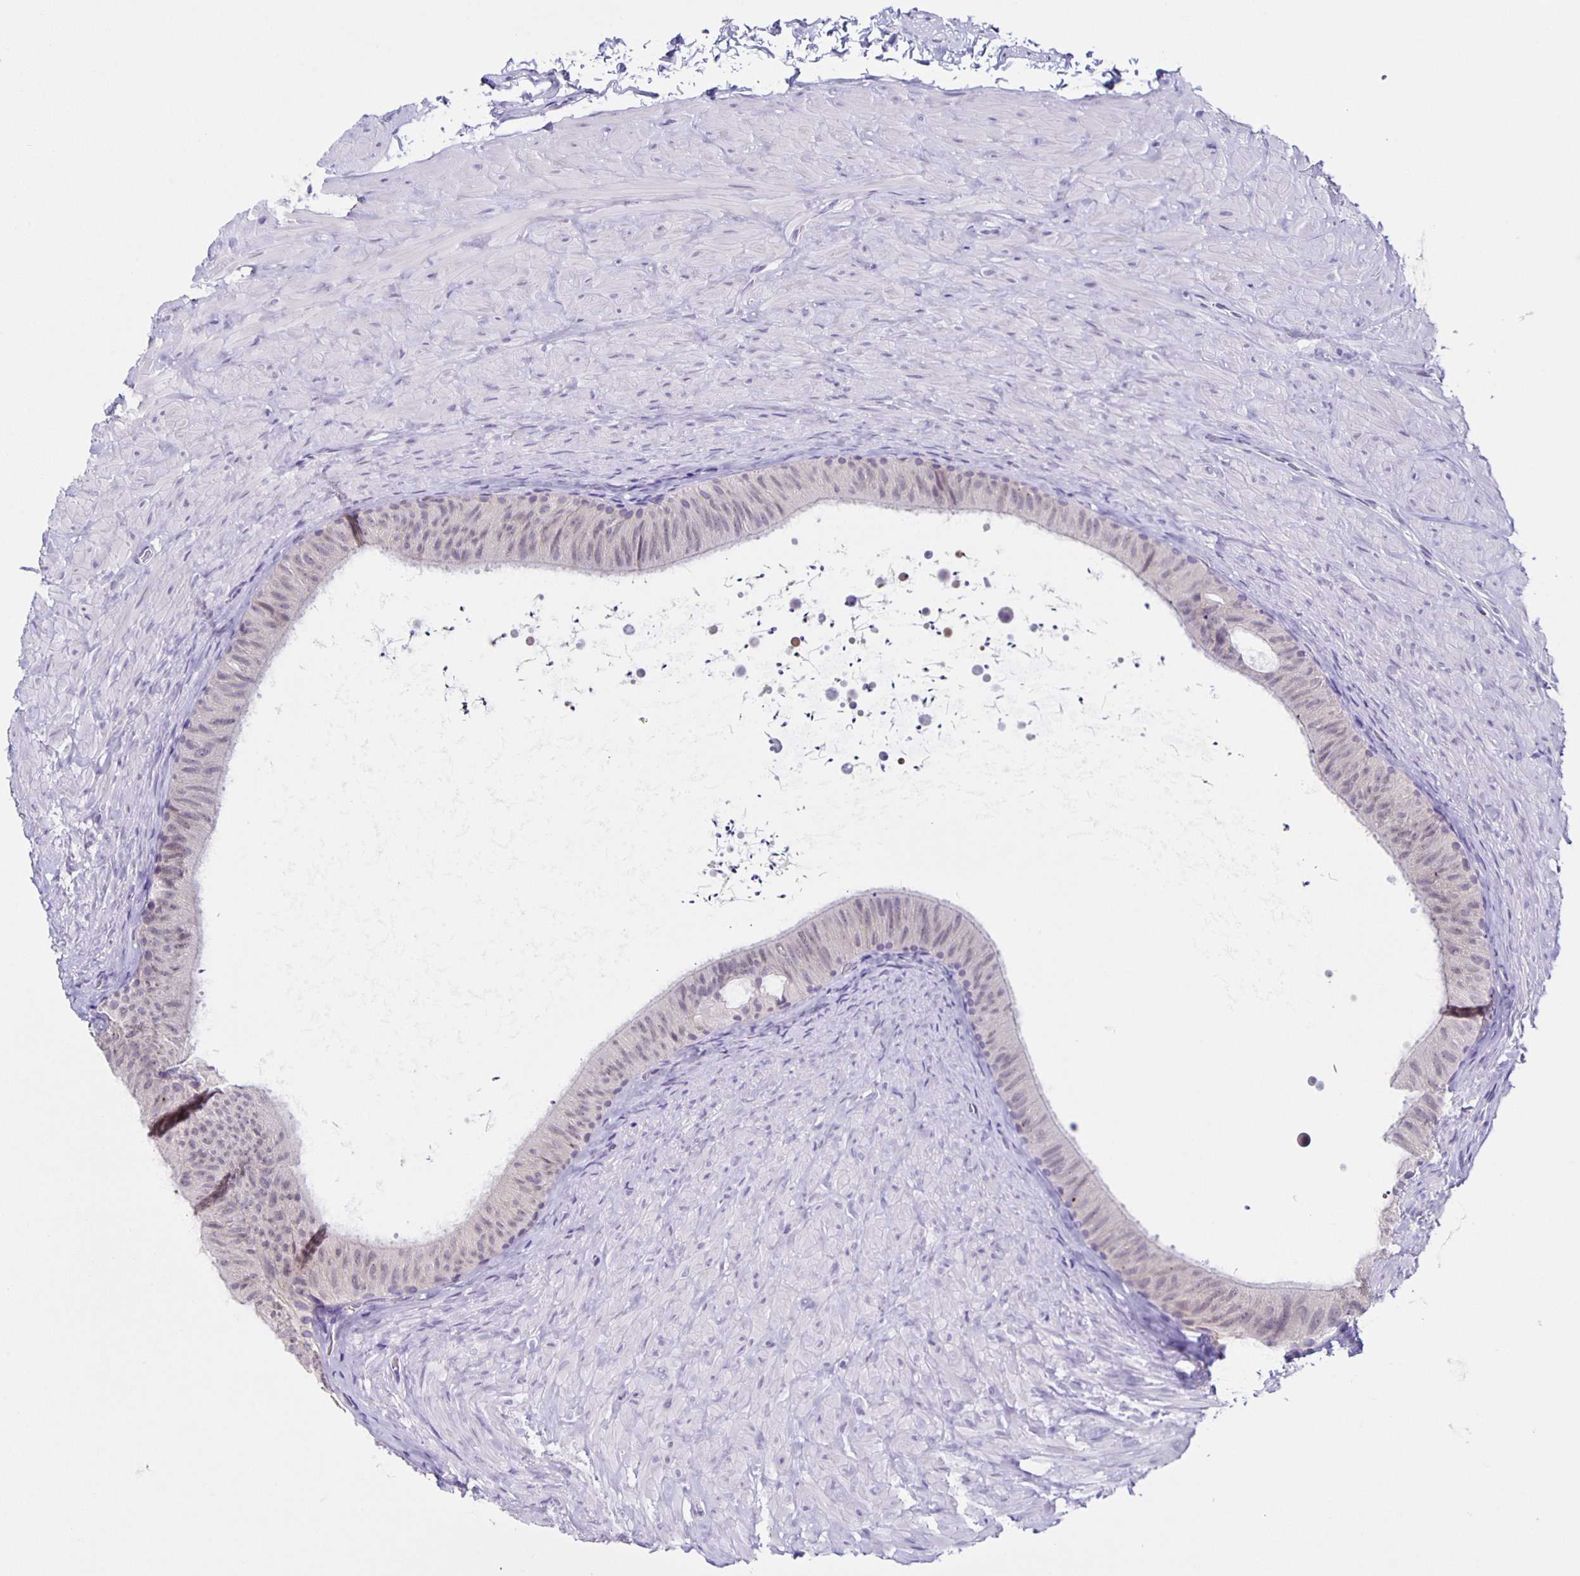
{"staining": {"intensity": "negative", "quantity": "none", "location": "none"}, "tissue": "epididymis", "cell_type": "Glandular cells", "image_type": "normal", "snomed": [{"axis": "morphology", "description": "Normal tissue, NOS"}, {"axis": "topography", "description": "Epididymis, spermatic cord, NOS"}, {"axis": "topography", "description": "Epididymis"}], "caption": "Histopathology image shows no protein positivity in glandular cells of benign epididymis.", "gene": "SLC12A3", "patient": {"sex": "male", "age": 31}}